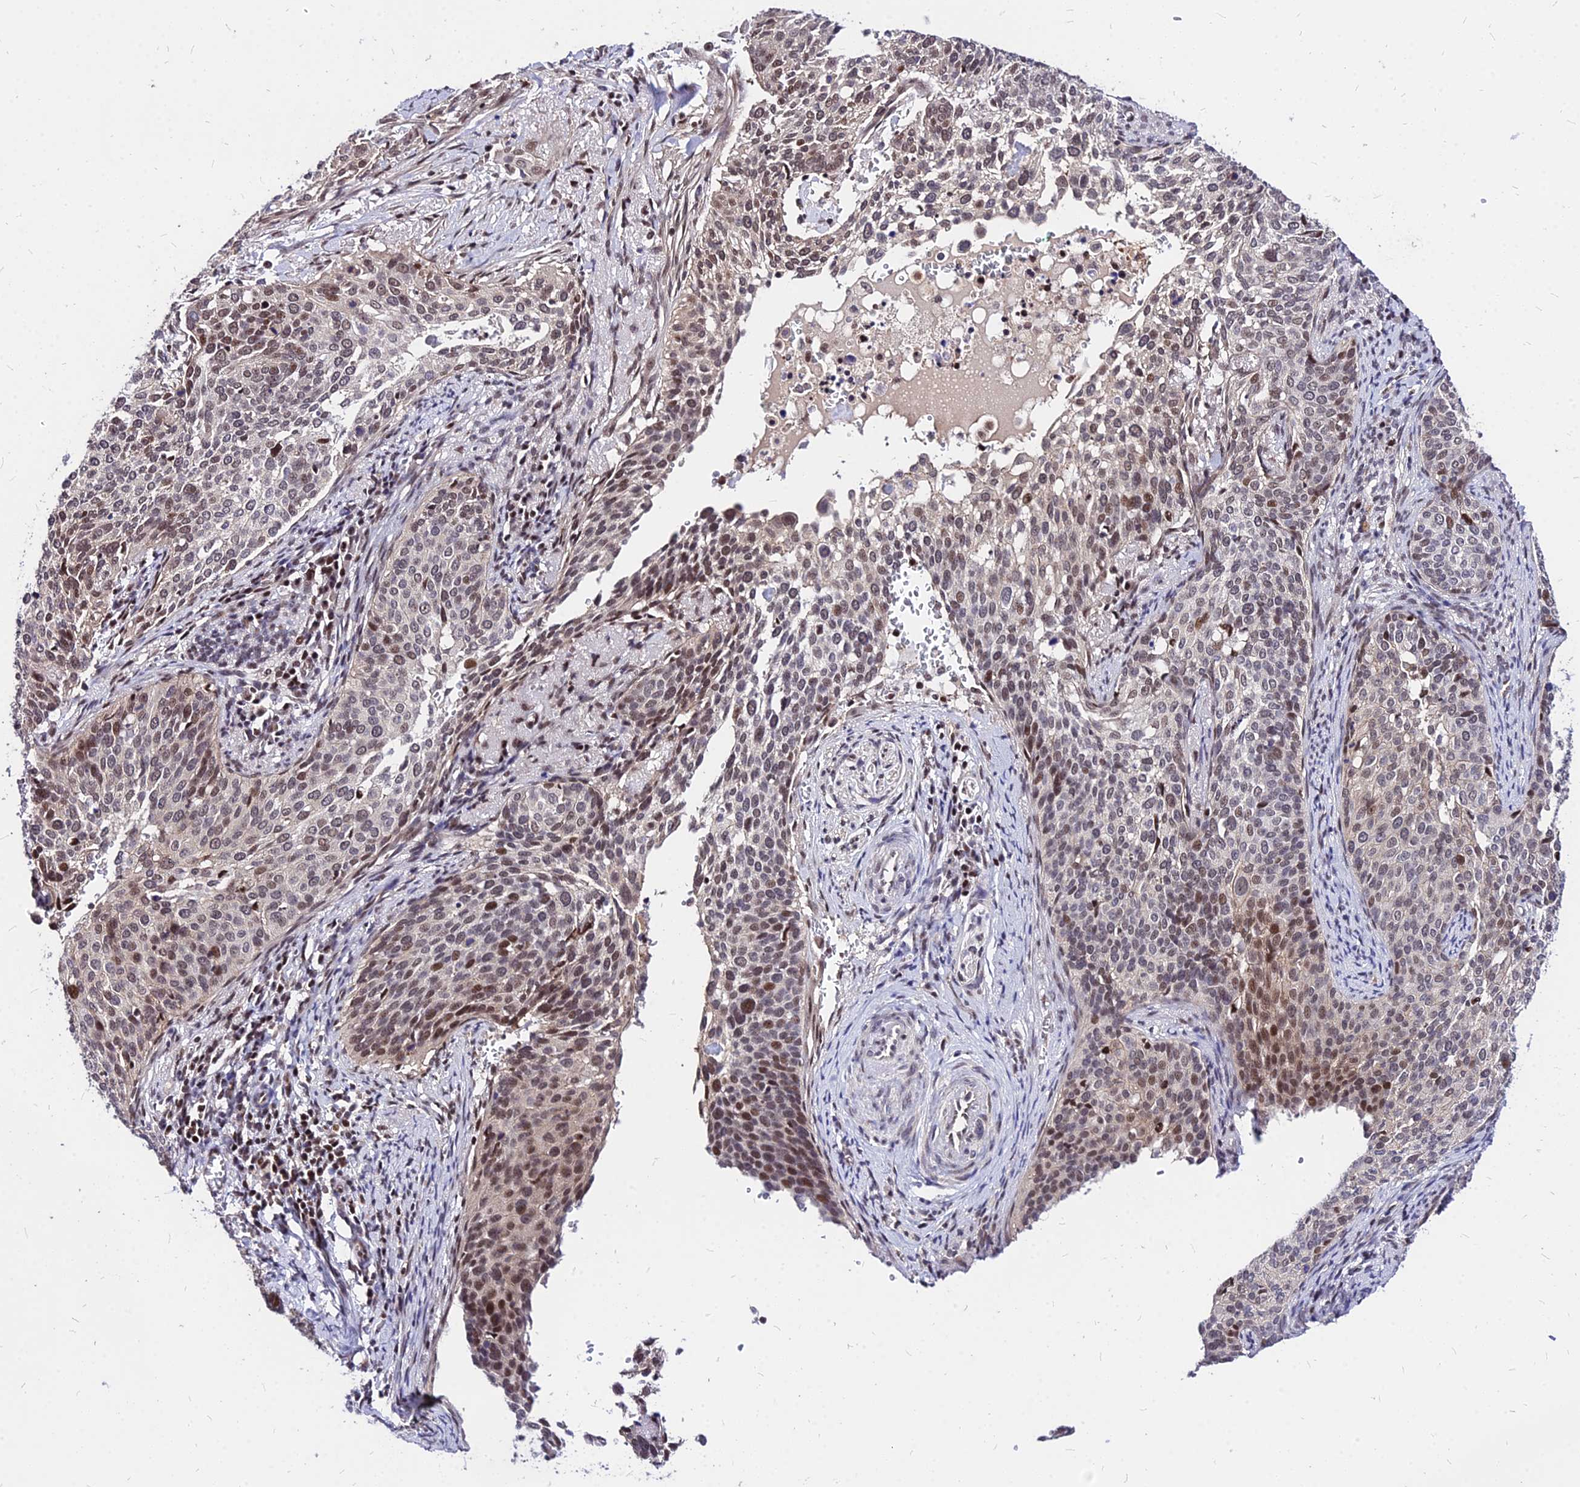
{"staining": {"intensity": "moderate", "quantity": "<25%", "location": "nuclear"}, "tissue": "cervical cancer", "cell_type": "Tumor cells", "image_type": "cancer", "snomed": [{"axis": "morphology", "description": "Squamous cell carcinoma, NOS"}, {"axis": "topography", "description": "Cervix"}], "caption": "Protein expression analysis of squamous cell carcinoma (cervical) shows moderate nuclear positivity in approximately <25% of tumor cells. (DAB (3,3'-diaminobenzidine) IHC with brightfield microscopy, high magnification).", "gene": "DDX55", "patient": {"sex": "female", "age": 44}}